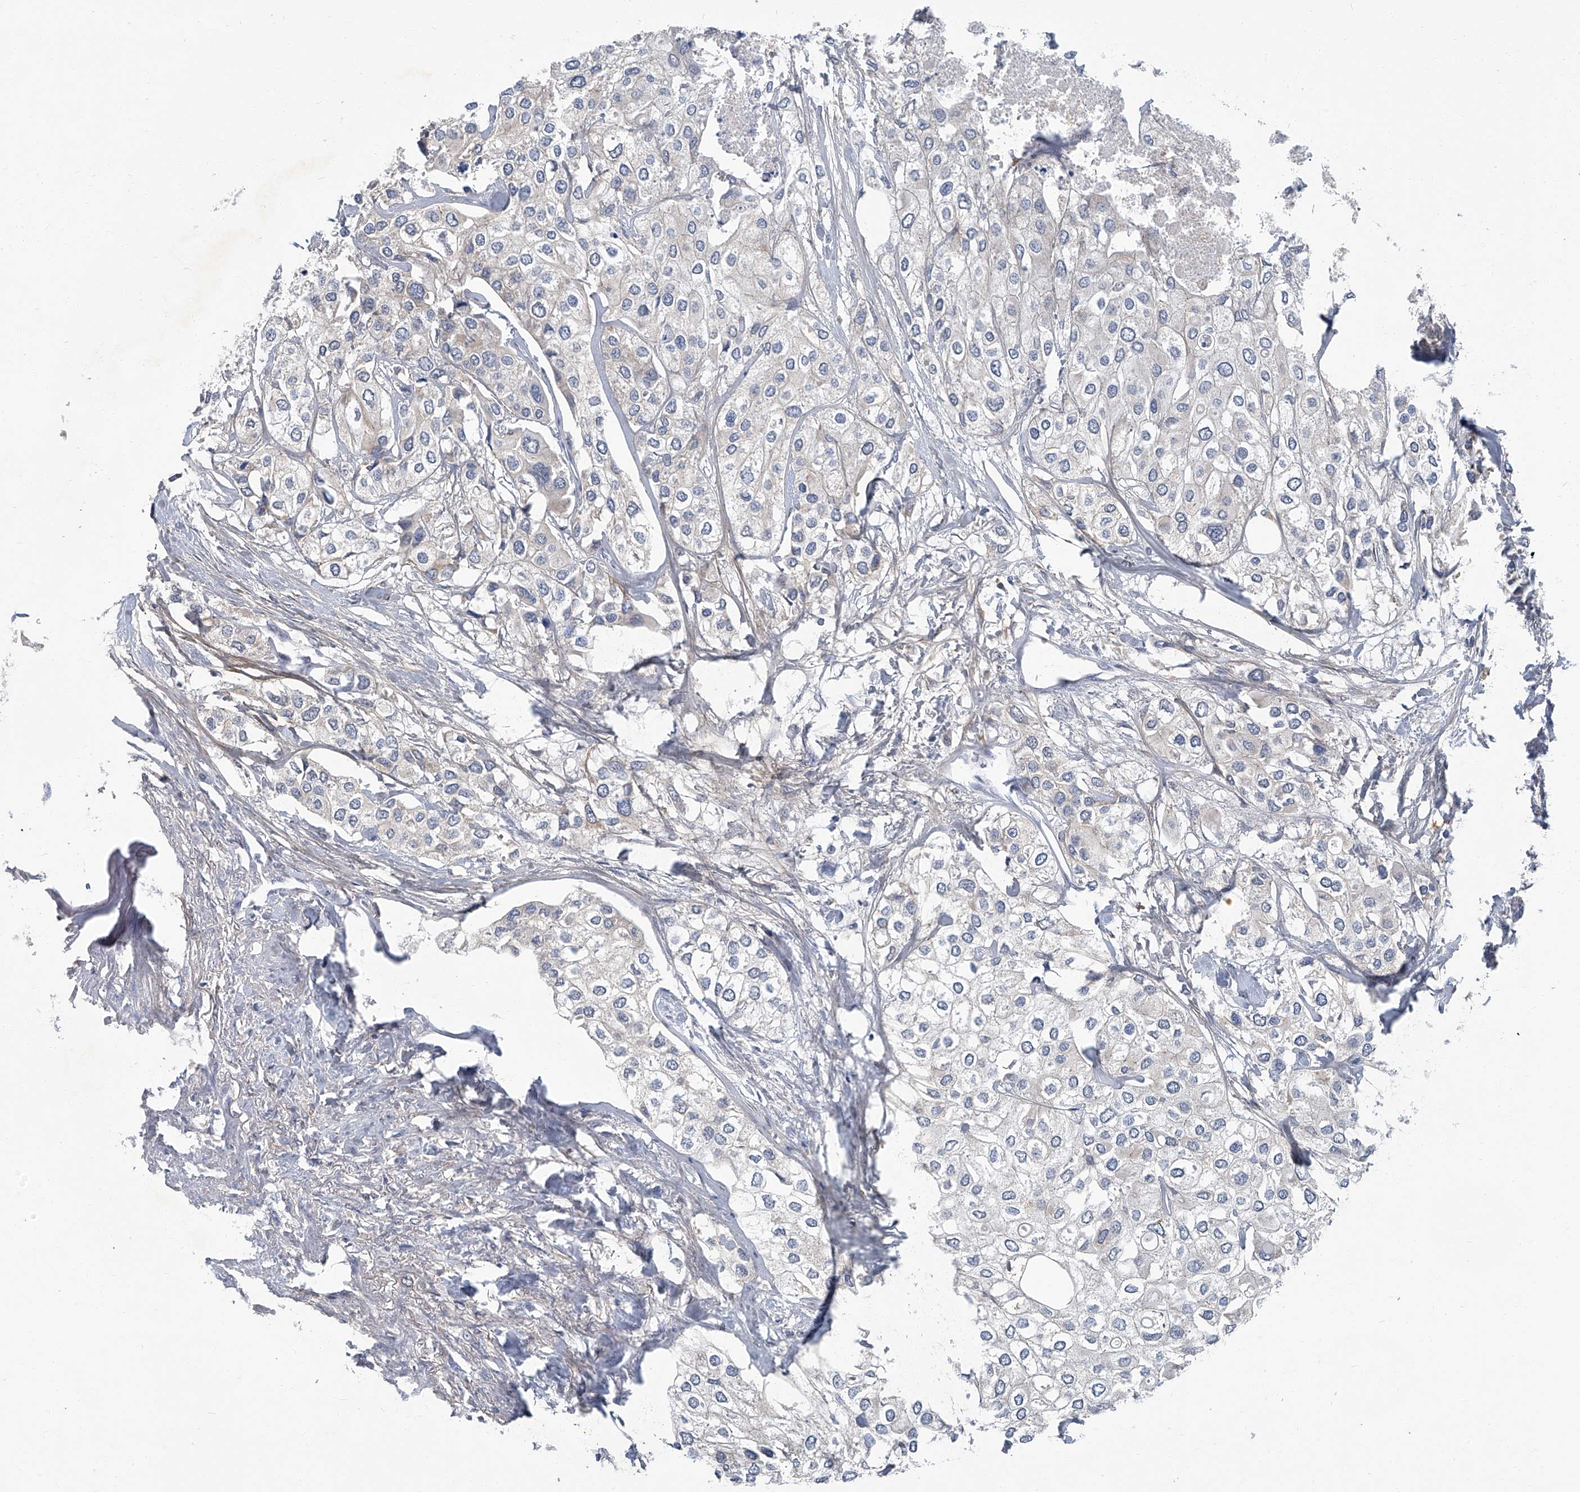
{"staining": {"intensity": "negative", "quantity": "none", "location": "none"}, "tissue": "urothelial cancer", "cell_type": "Tumor cells", "image_type": "cancer", "snomed": [{"axis": "morphology", "description": "Urothelial carcinoma, High grade"}, {"axis": "topography", "description": "Urinary bladder"}], "caption": "High power microscopy histopathology image of an immunohistochemistry micrograph of urothelial cancer, revealing no significant expression in tumor cells.", "gene": "AKNAD1", "patient": {"sex": "male", "age": 64}}